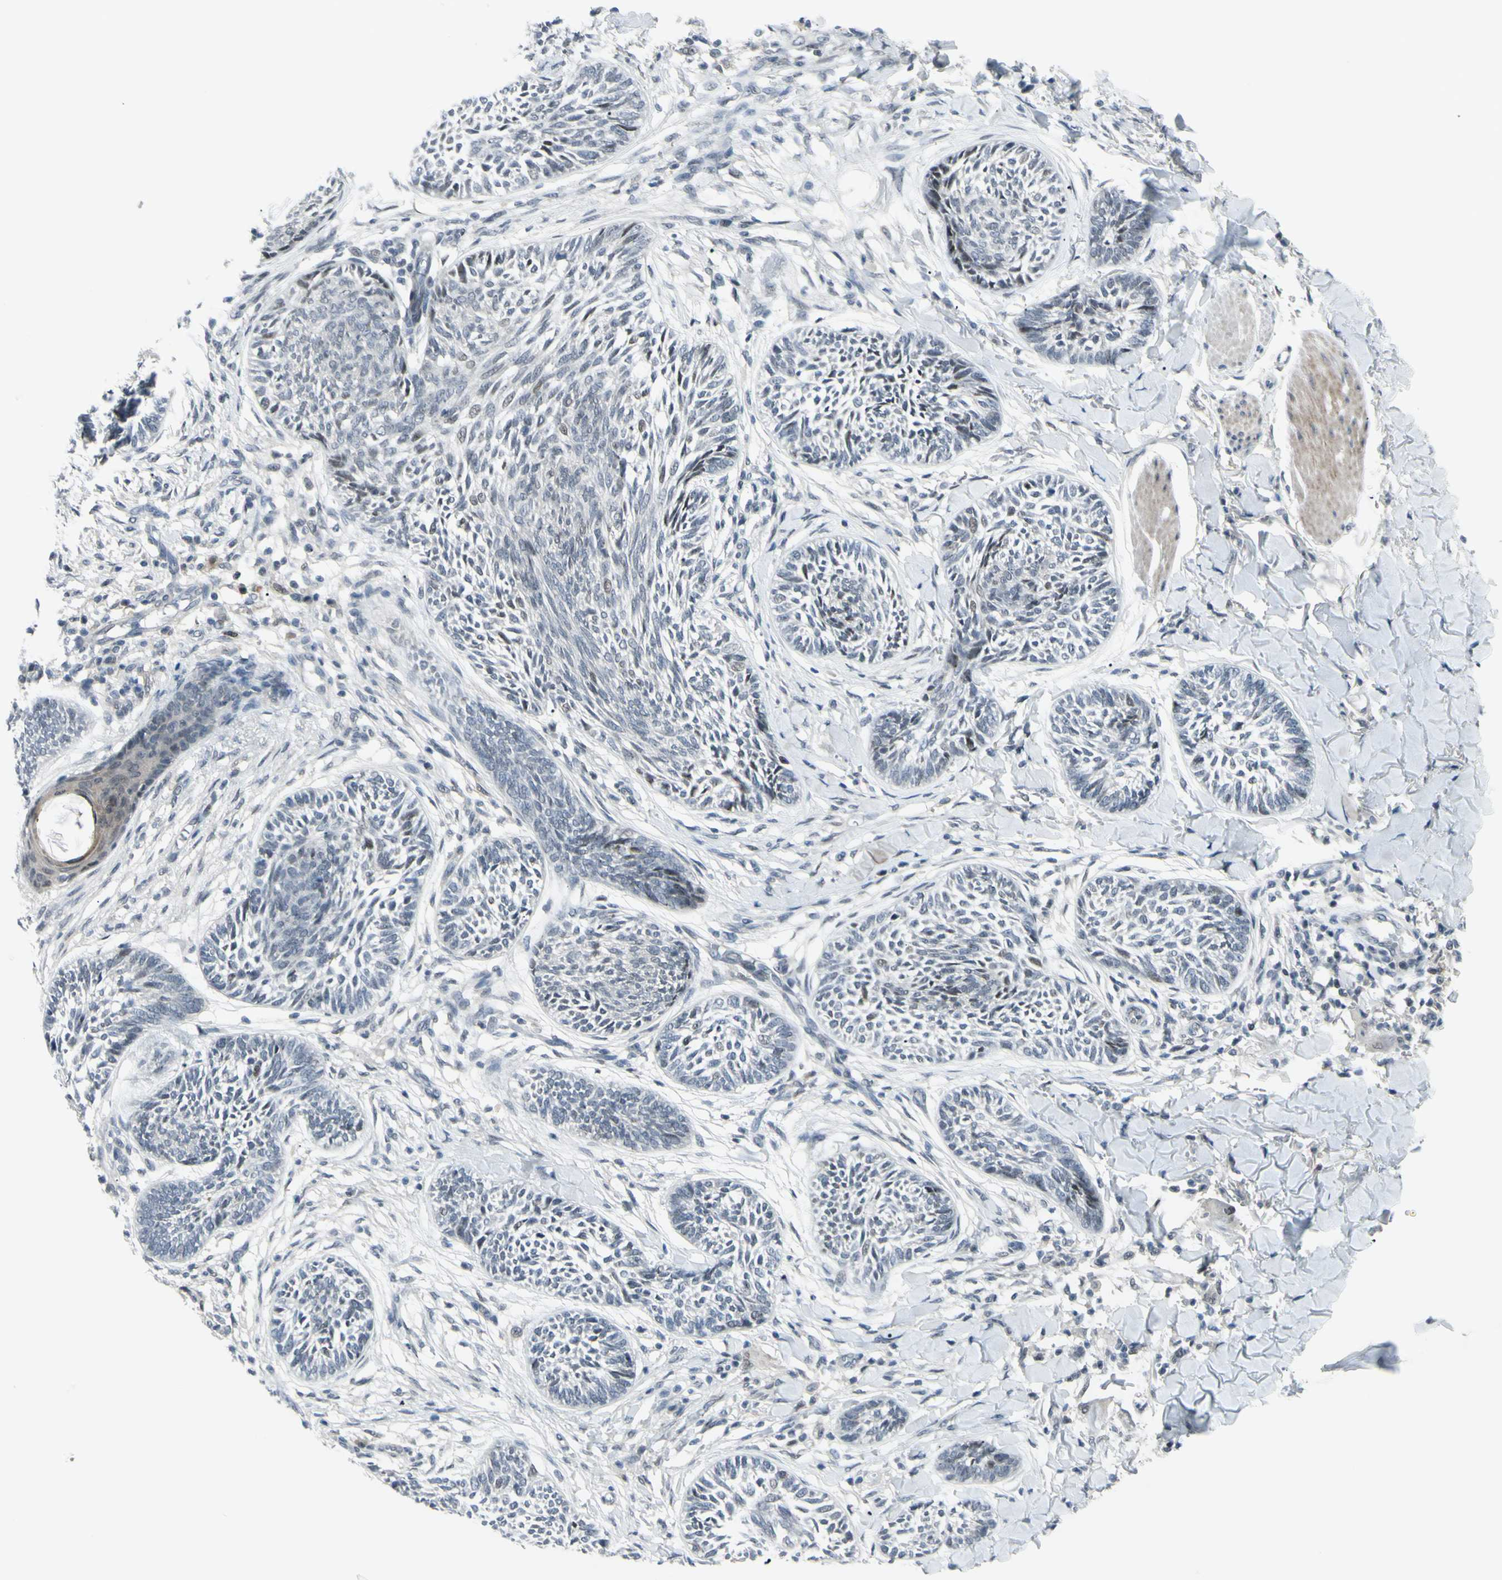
{"staining": {"intensity": "negative", "quantity": "none", "location": "none"}, "tissue": "skin cancer", "cell_type": "Tumor cells", "image_type": "cancer", "snomed": [{"axis": "morphology", "description": "Papilloma, NOS"}, {"axis": "morphology", "description": "Basal cell carcinoma"}, {"axis": "topography", "description": "Skin"}], "caption": "Human skin basal cell carcinoma stained for a protein using immunohistochemistry (IHC) shows no staining in tumor cells.", "gene": "ETNK1", "patient": {"sex": "male", "age": 87}}